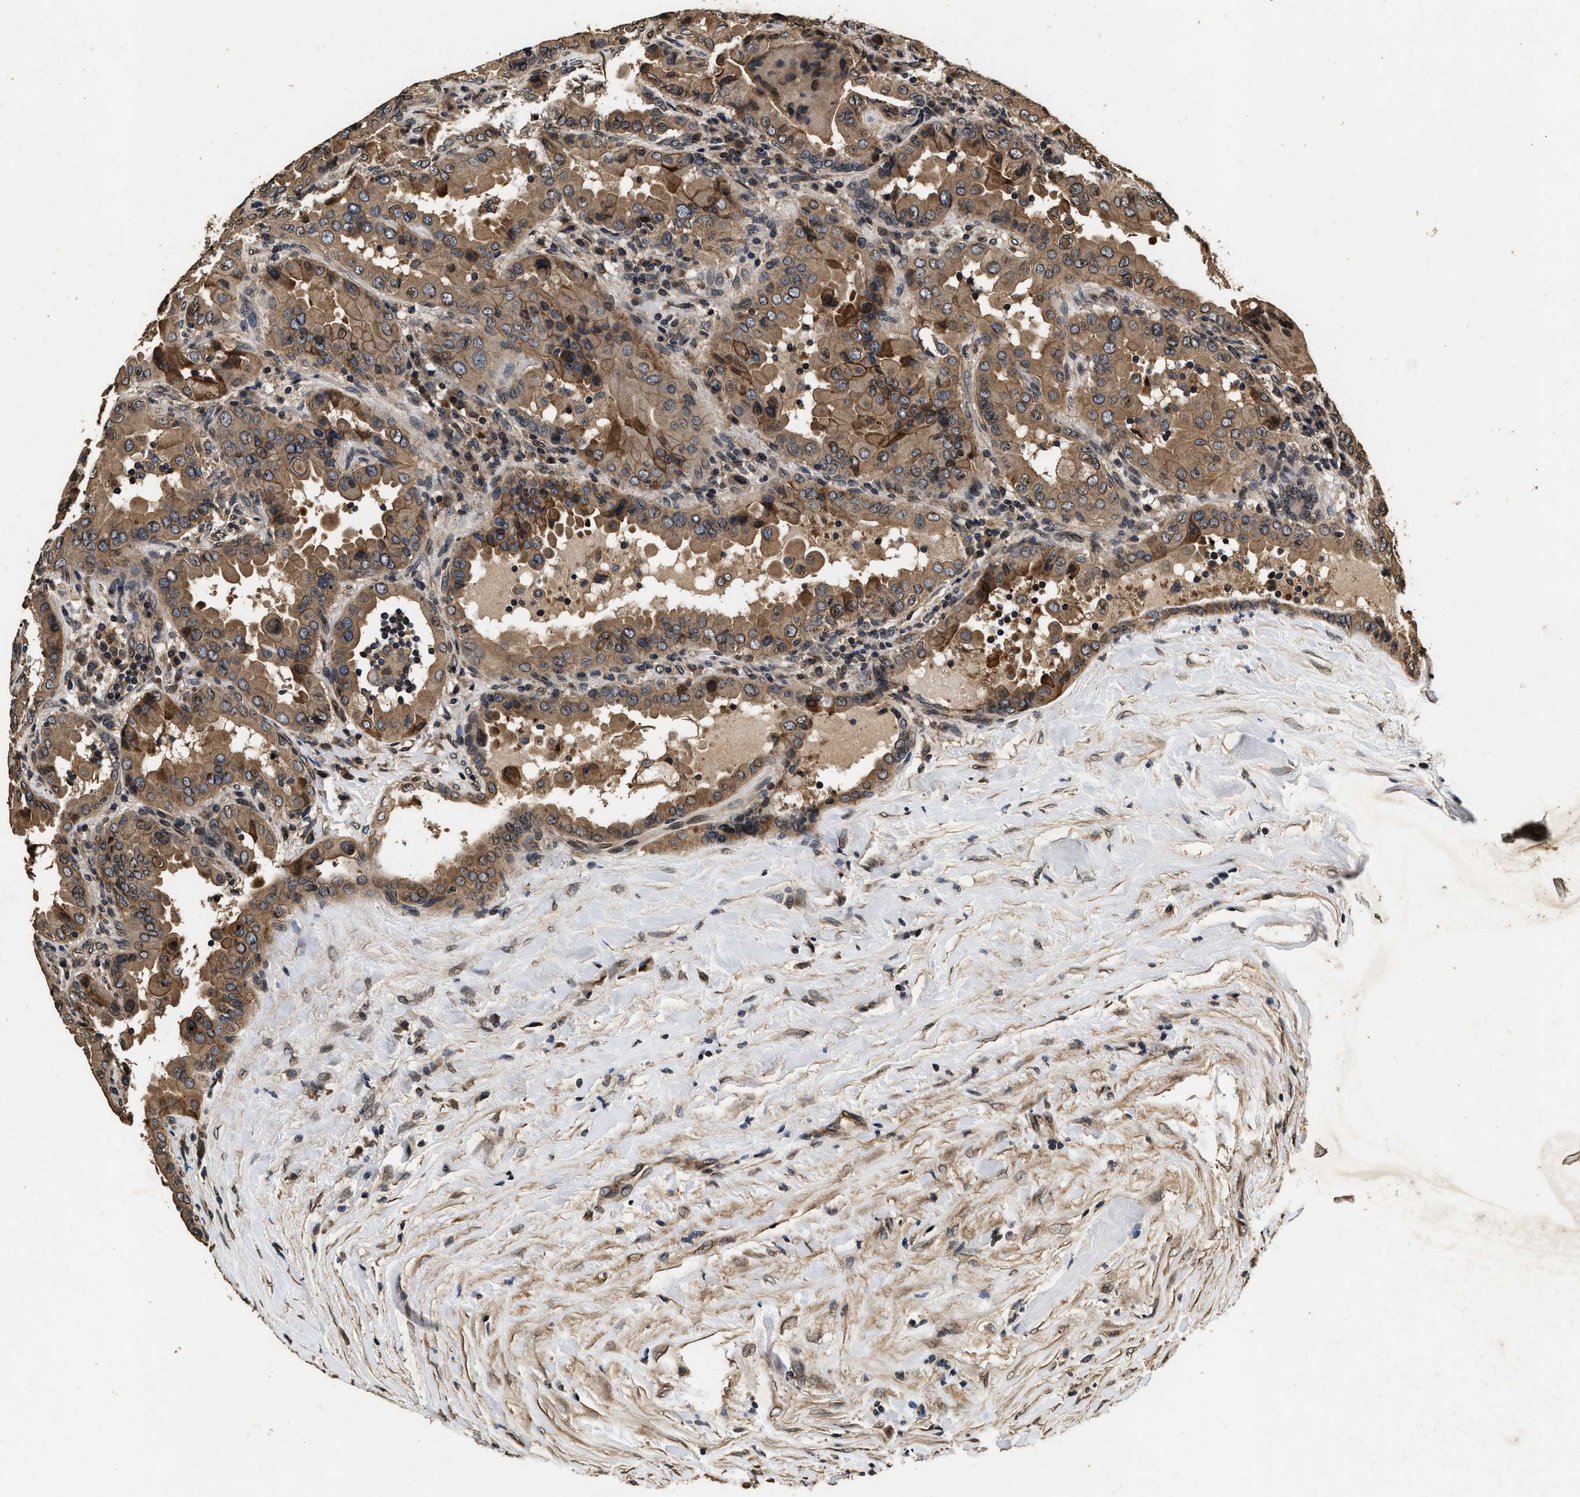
{"staining": {"intensity": "moderate", "quantity": ">75%", "location": "cytoplasmic/membranous"}, "tissue": "thyroid cancer", "cell_type": "Tumor cells", "image_type": "cancer", "snomed": [{"axis": "morphology", "description": "Papillary adenocarcinoma, NOS"}, {"axis": "topography", "description": "Thyroid gland"}], "caption": "Papillary adenocarcinoma (thyroid) stained with IHC shows moderate cytoplasmic/membranous staining in about >75% of tumor cells. The staining was performed using DAB, with brown indicating positive protein expression. Nuclei are stained blue with hematoxylin.", "gene": "ACCS", "patient": {"sex": "male", "age": 33}}